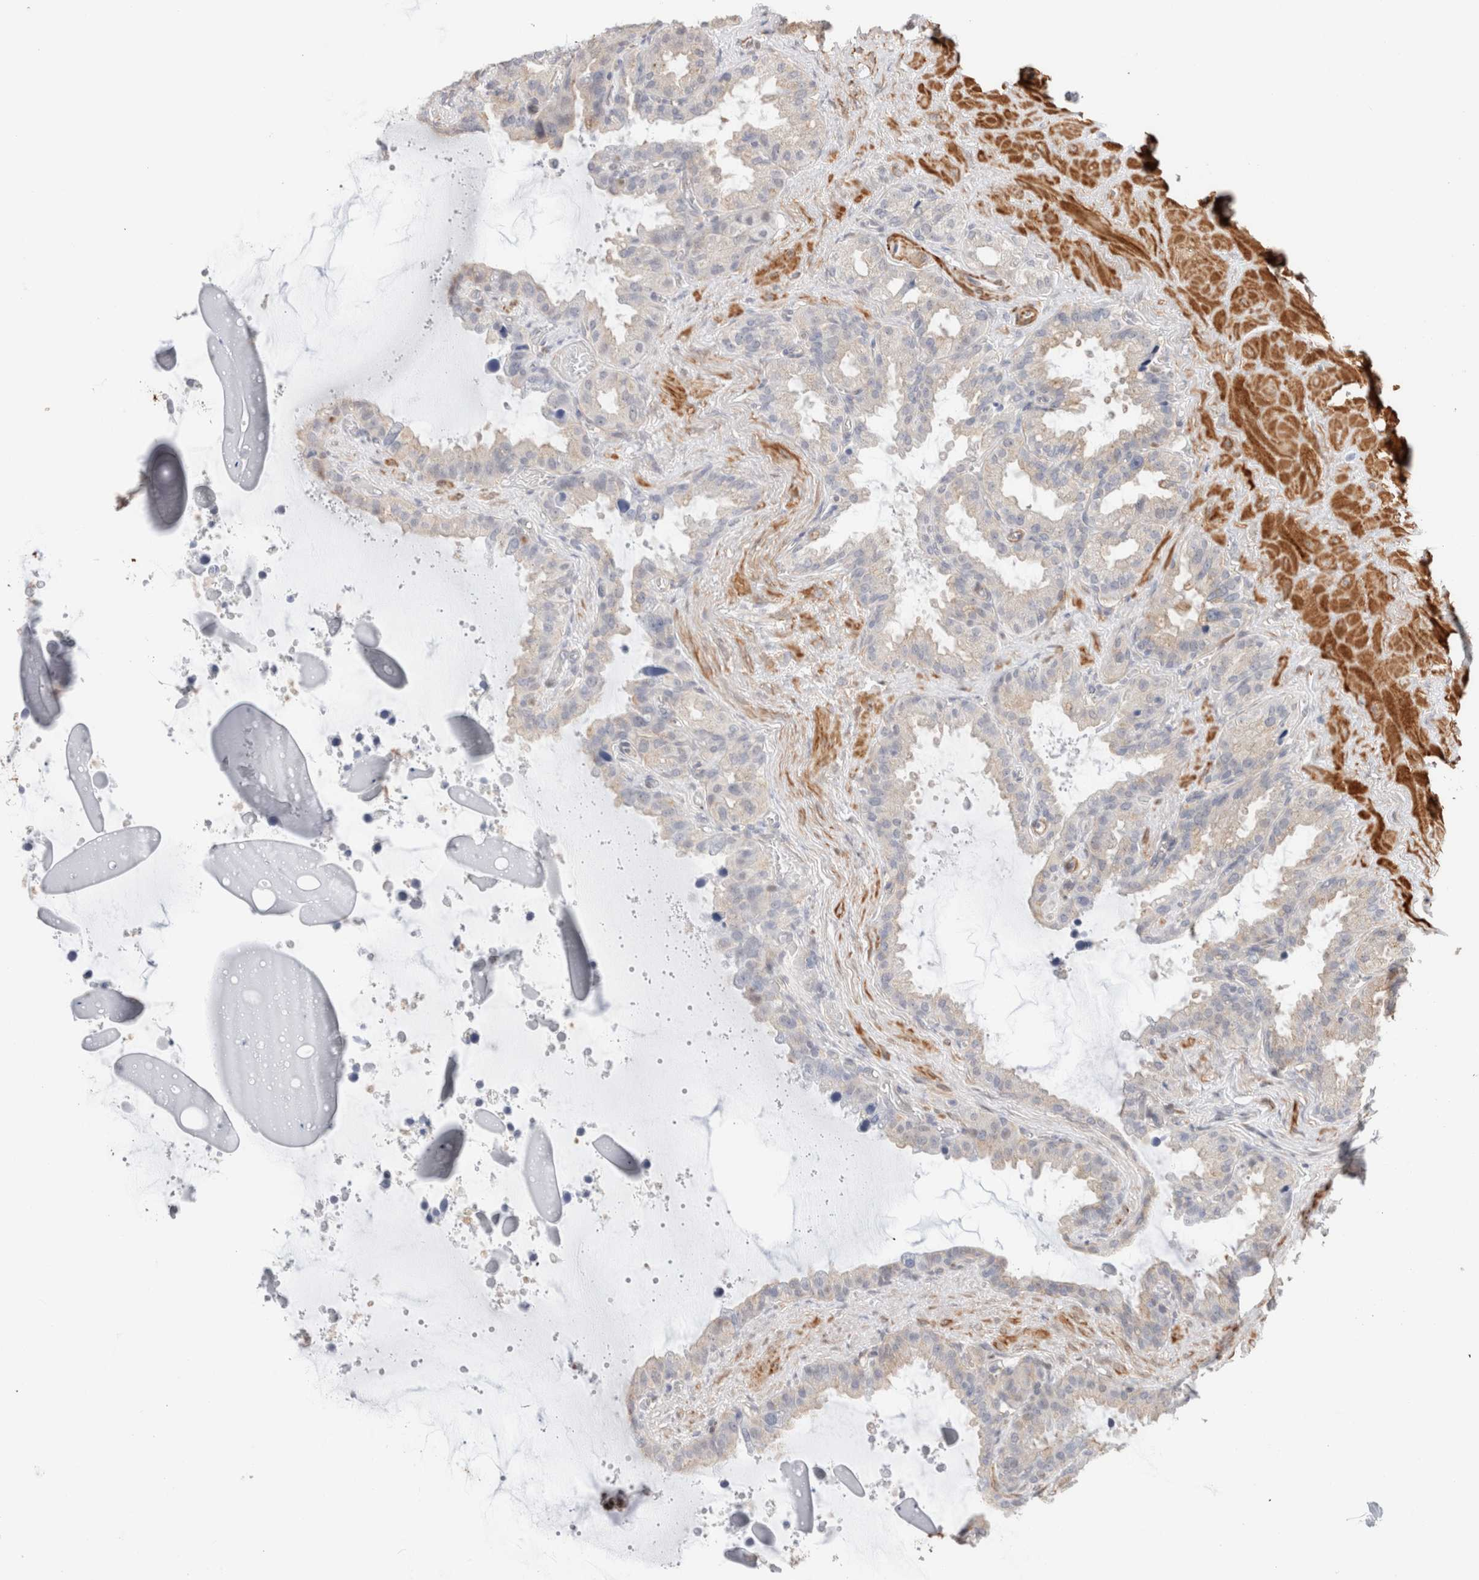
{"staining": {"intensity": "negative", "quantity": "none", "location": "none"}, "tissue": "seminal vesicle", "cell_type": "Glandular cells", "image_type": "normal", "snomed": [{"axis": "morphology", "description": "Normal tissue, NOS"}, {"axis": "topography", "description": "Seminal veicle"}], "caption": "Immunohistochemical staining of benign human seminal vesicle demonstrates no significant staining in glandular cells.", "gene": "ID3", "patient": {"sex": "male", "age": 46}}